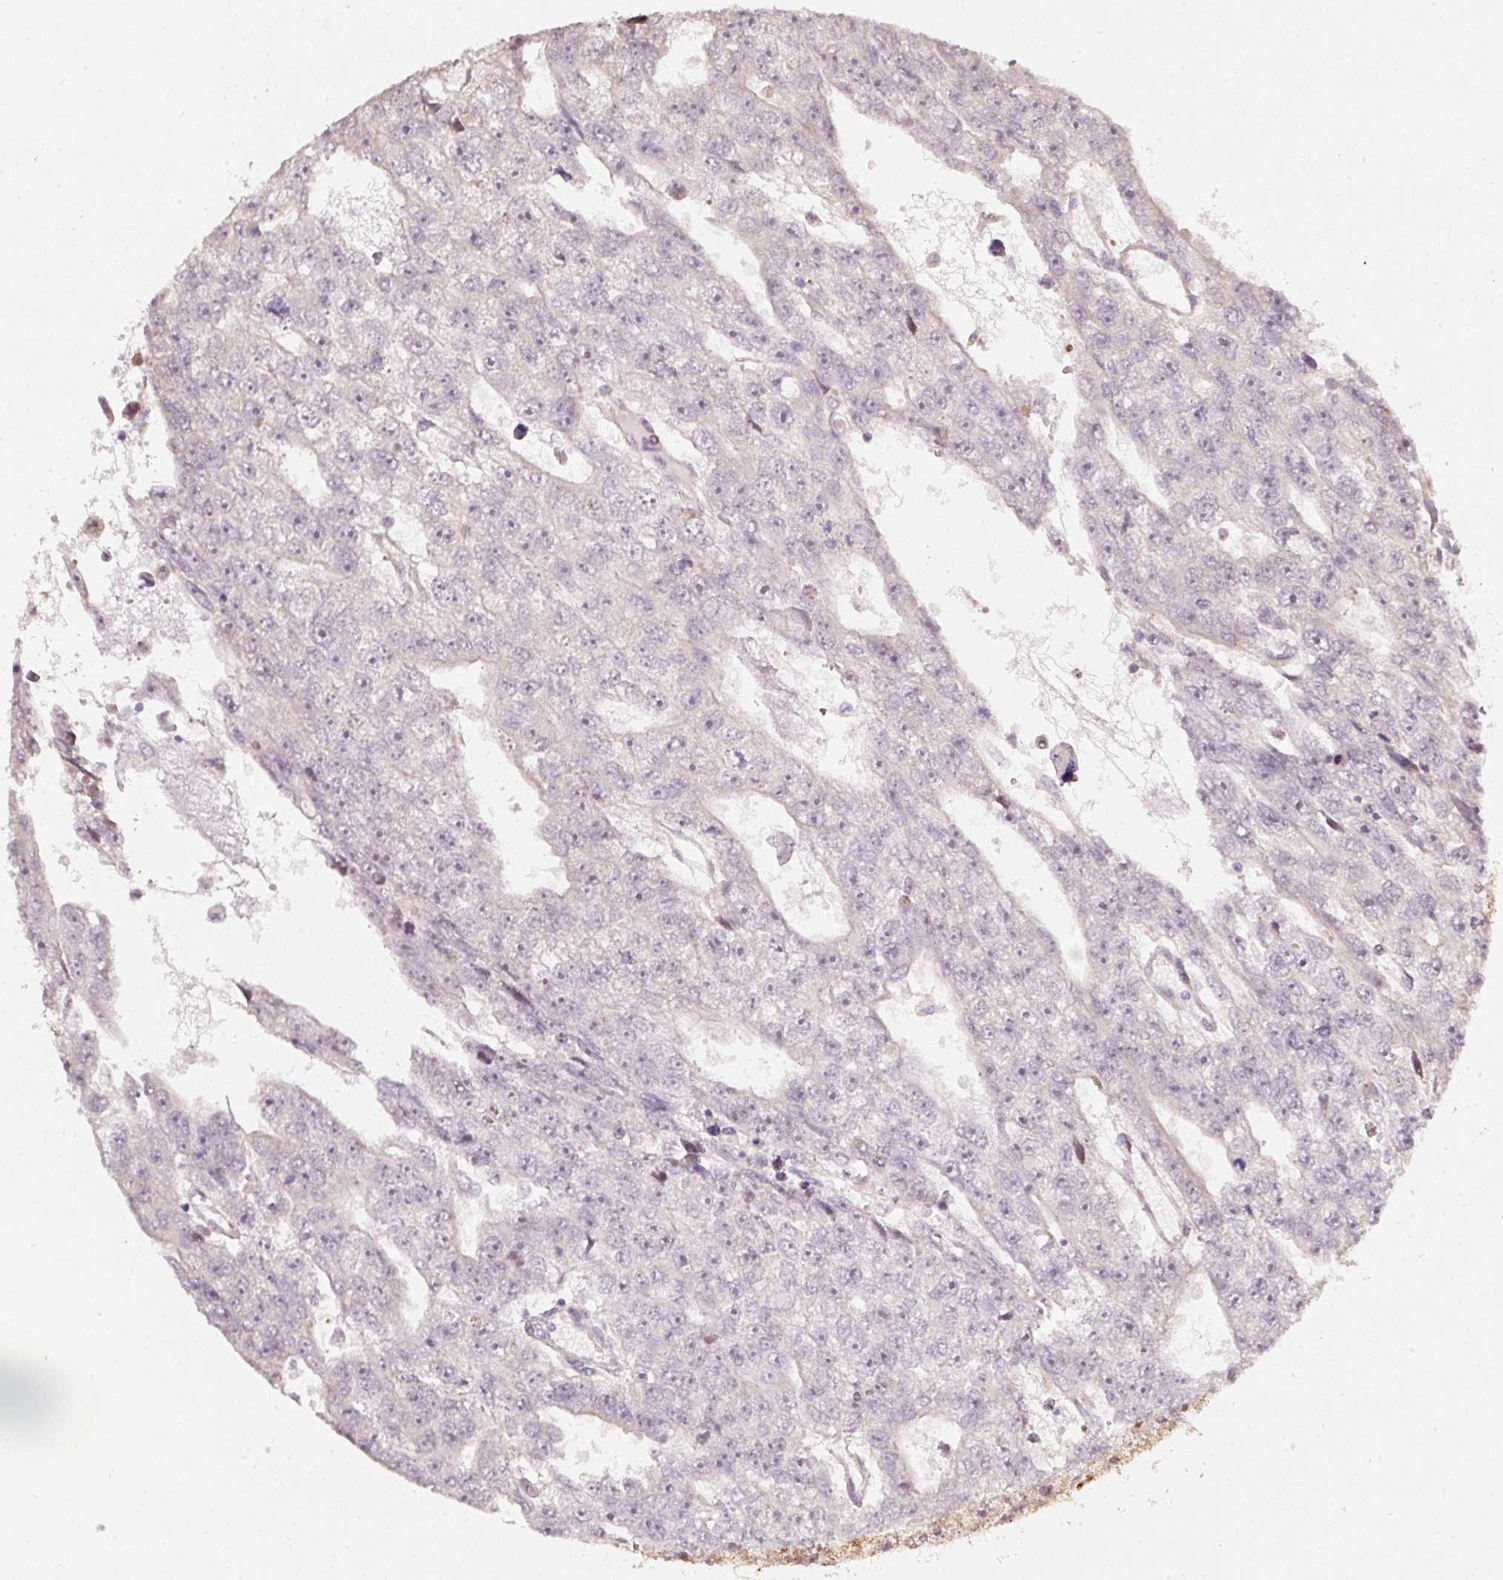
{"staining": {"intensity": "negative", "quantity": "none", "location": "none"}, "tissue": "testis cancer", "cell_type": "Tumor cells", "image_type": "cancer", "snomed": [{"axis": "morphology", "description": "Carcinoma, Embryonal, NOS"}, {"axis": "topography", "description": "Testis"}], "caption": "Testis embryonal carcinoma was stained to show a protein in brown. There is no significant staining in tumor cells.", "gene": "RAB35", "patient": {"sex": "male", "age": 20}}